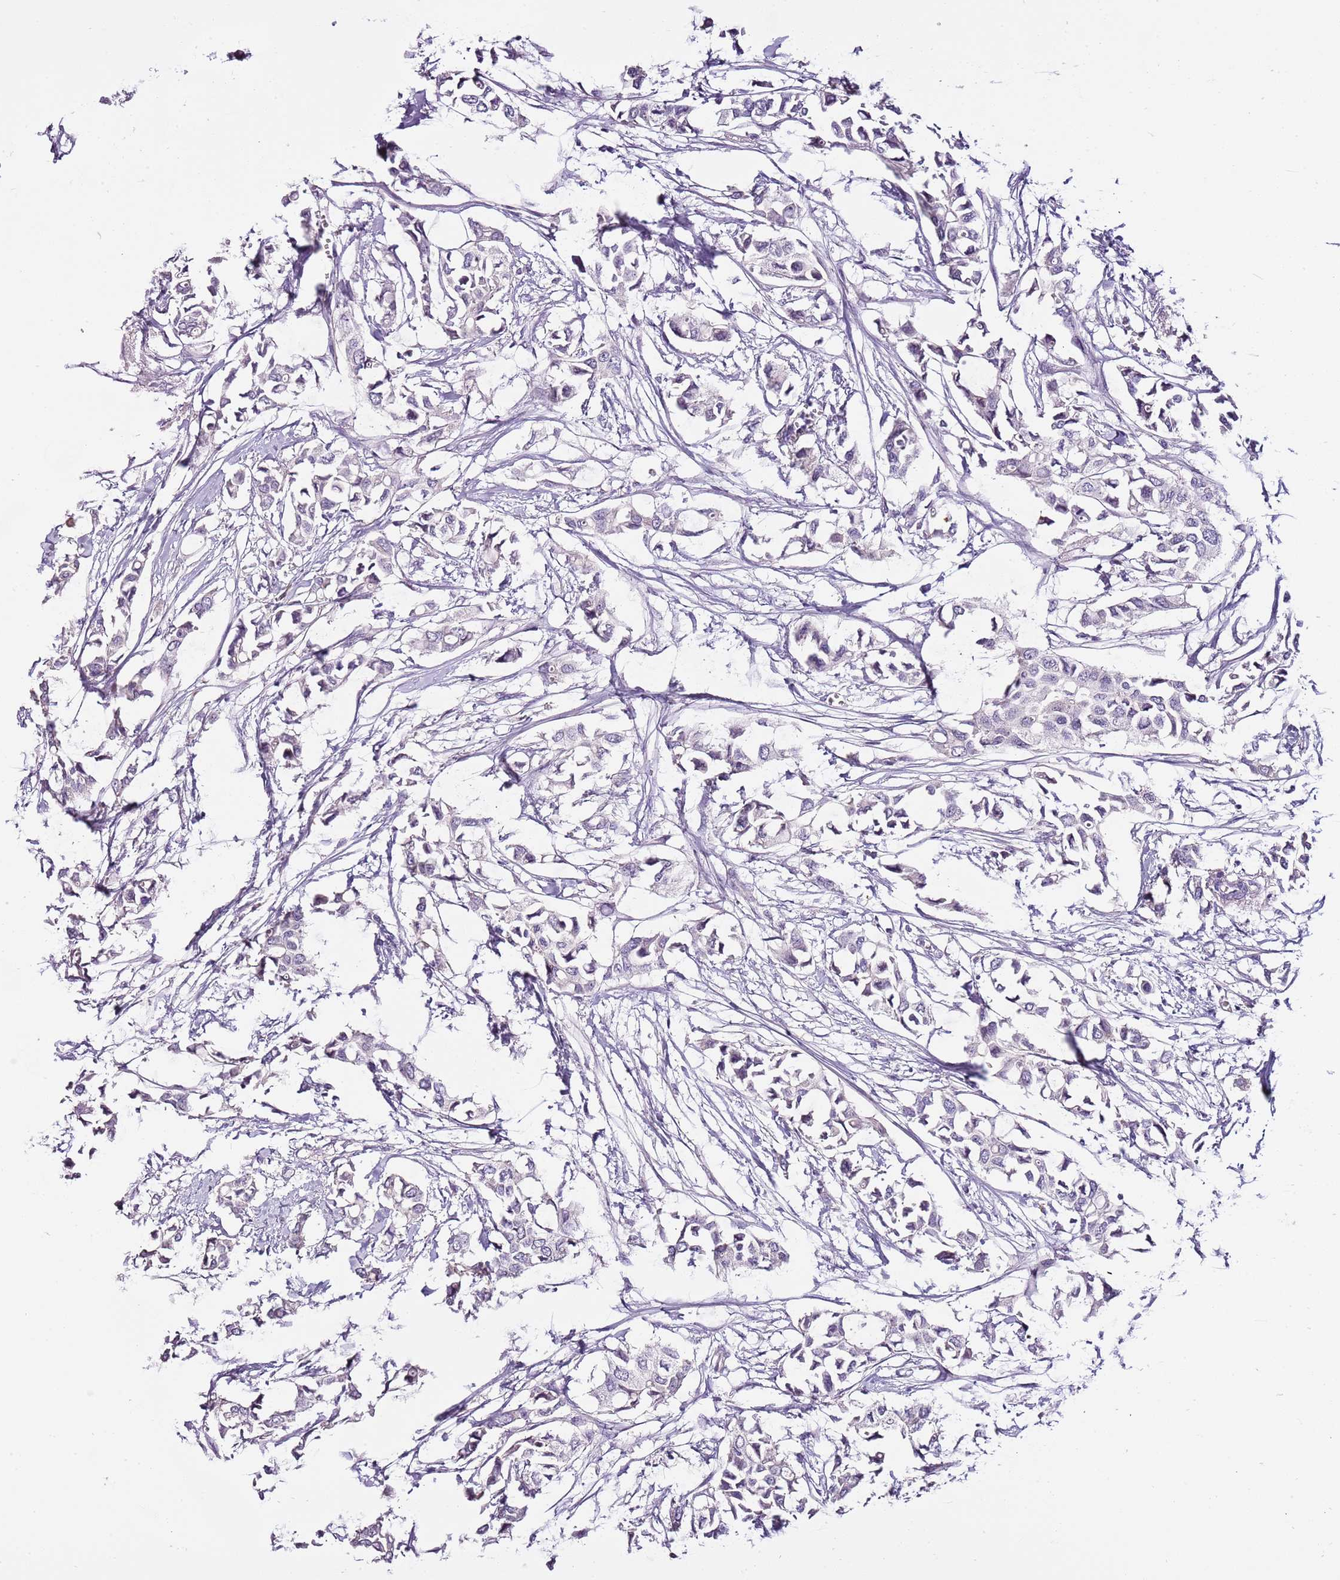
{"staining": {"intensity": "negative", "quantity": "none", "location": "none"}, "tissue": "breast cancer", "cell_type": "Tumor cells", "image_type": "cancer", "snomed": [{"axis": "morphology", "description": "Duct carcinoma"}, {"axis": "topography", "description": "Breast"}], "caption": "Immunohistochemistry micrograph of breast infiltrating ductal carcinoma stained for a protein (brown), which exhibits no expression in tumor cells.", "gene": "NKX2-3", "patient": {"sex": "female", "age": 41}}